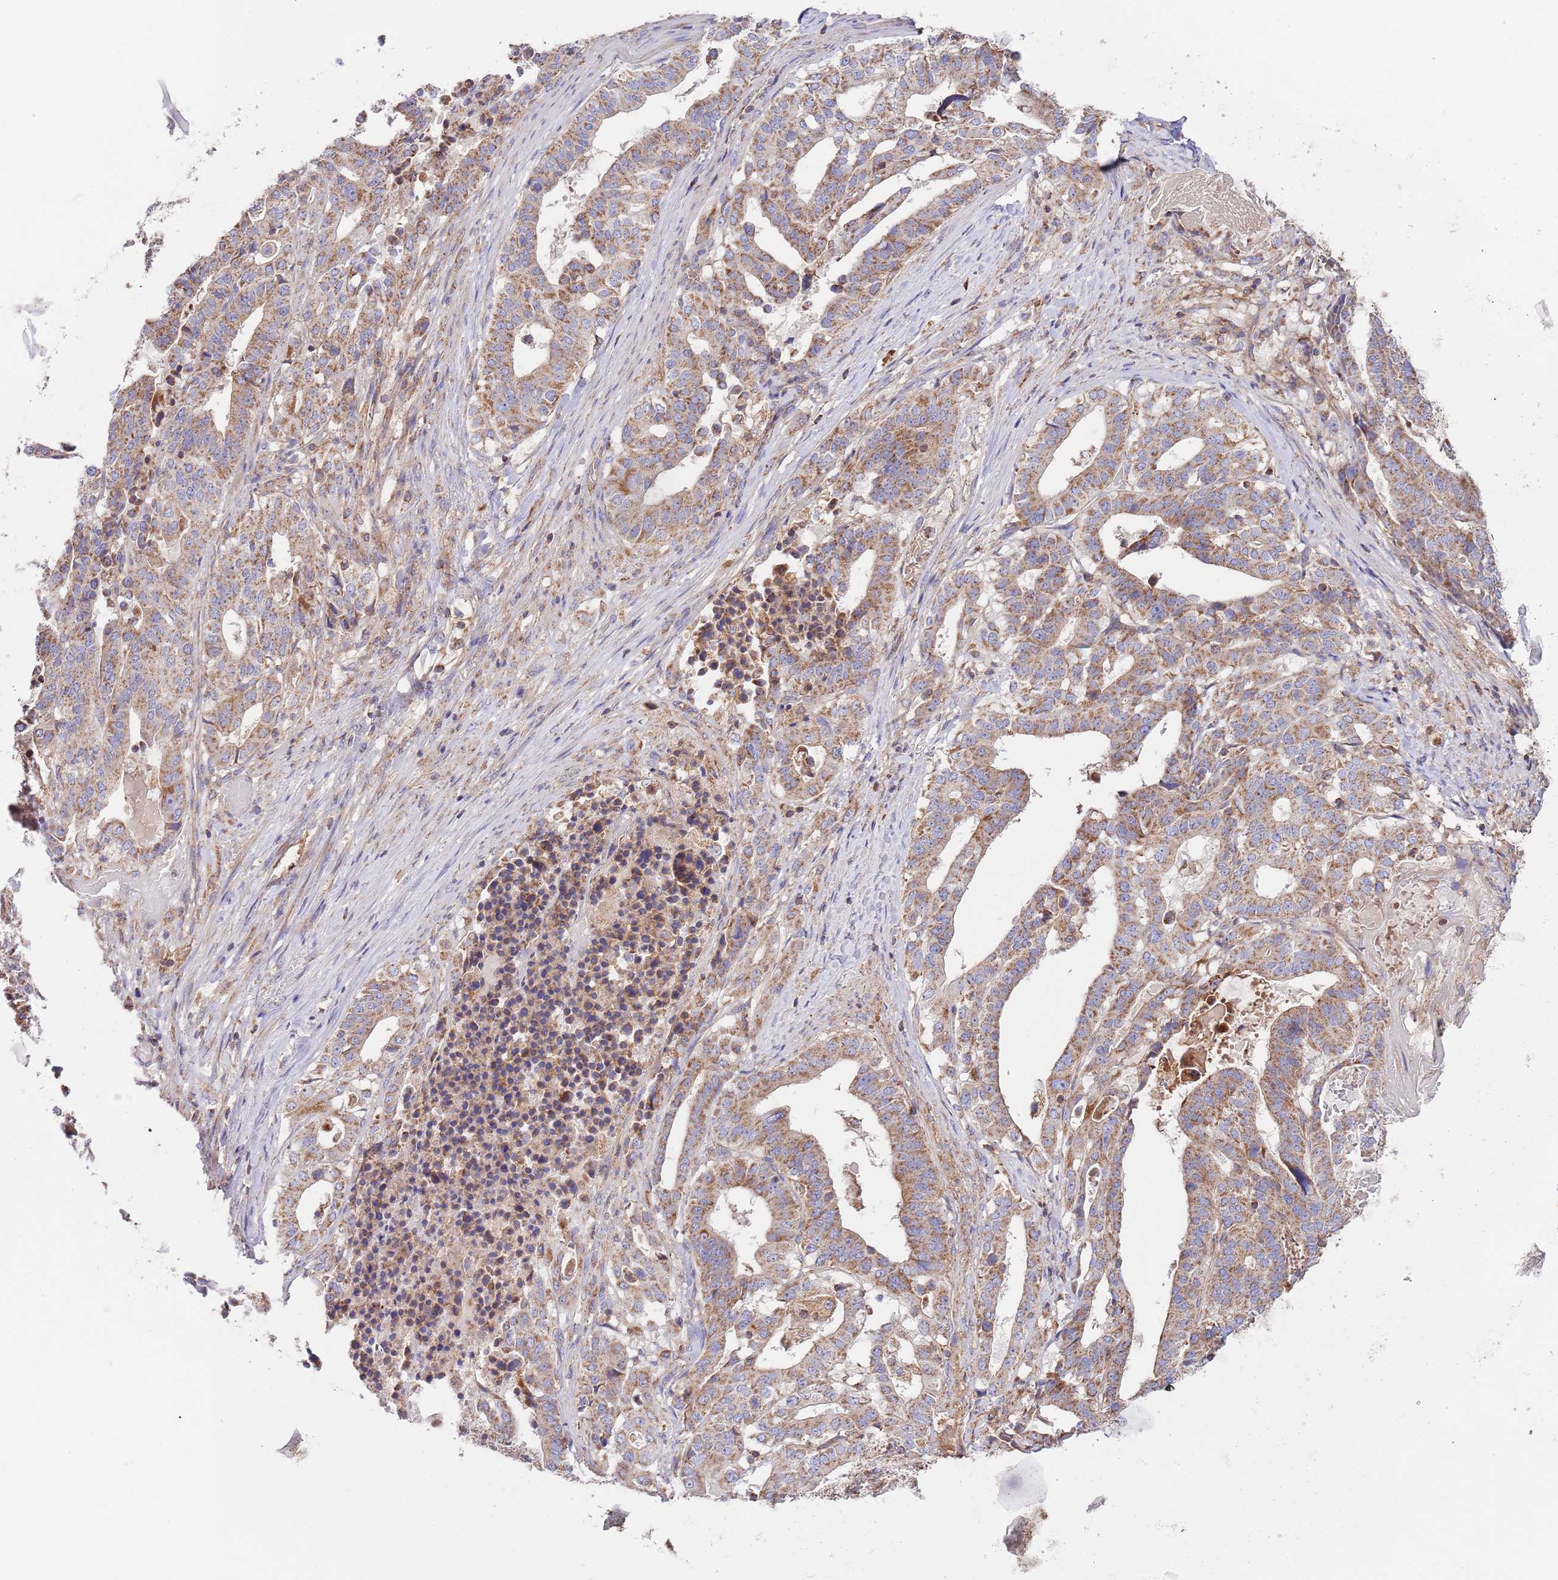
{"staining": {"intensity": "moderate", "quantity": ">75%", "location": "cytoplasmic/membranous"}, "tissue": "stomach cancer", "cell_type": "Tumor cells", "image_type": "cancer", "snomed": [{"axis": "morphology", "description": "Adenocarcinoma, NOS"}, {"axis": "topography", "description": "Stomach"}], "caption": "The image exhibits immunohistochemical staining of stomach cancer (adenocarcinoma). There is moderate cytoplasmic/membranous positivity is seen in about >75% of tumor cells.", "gene": "DNAJA3", "patient": {"sex": "male", "age": 48}}